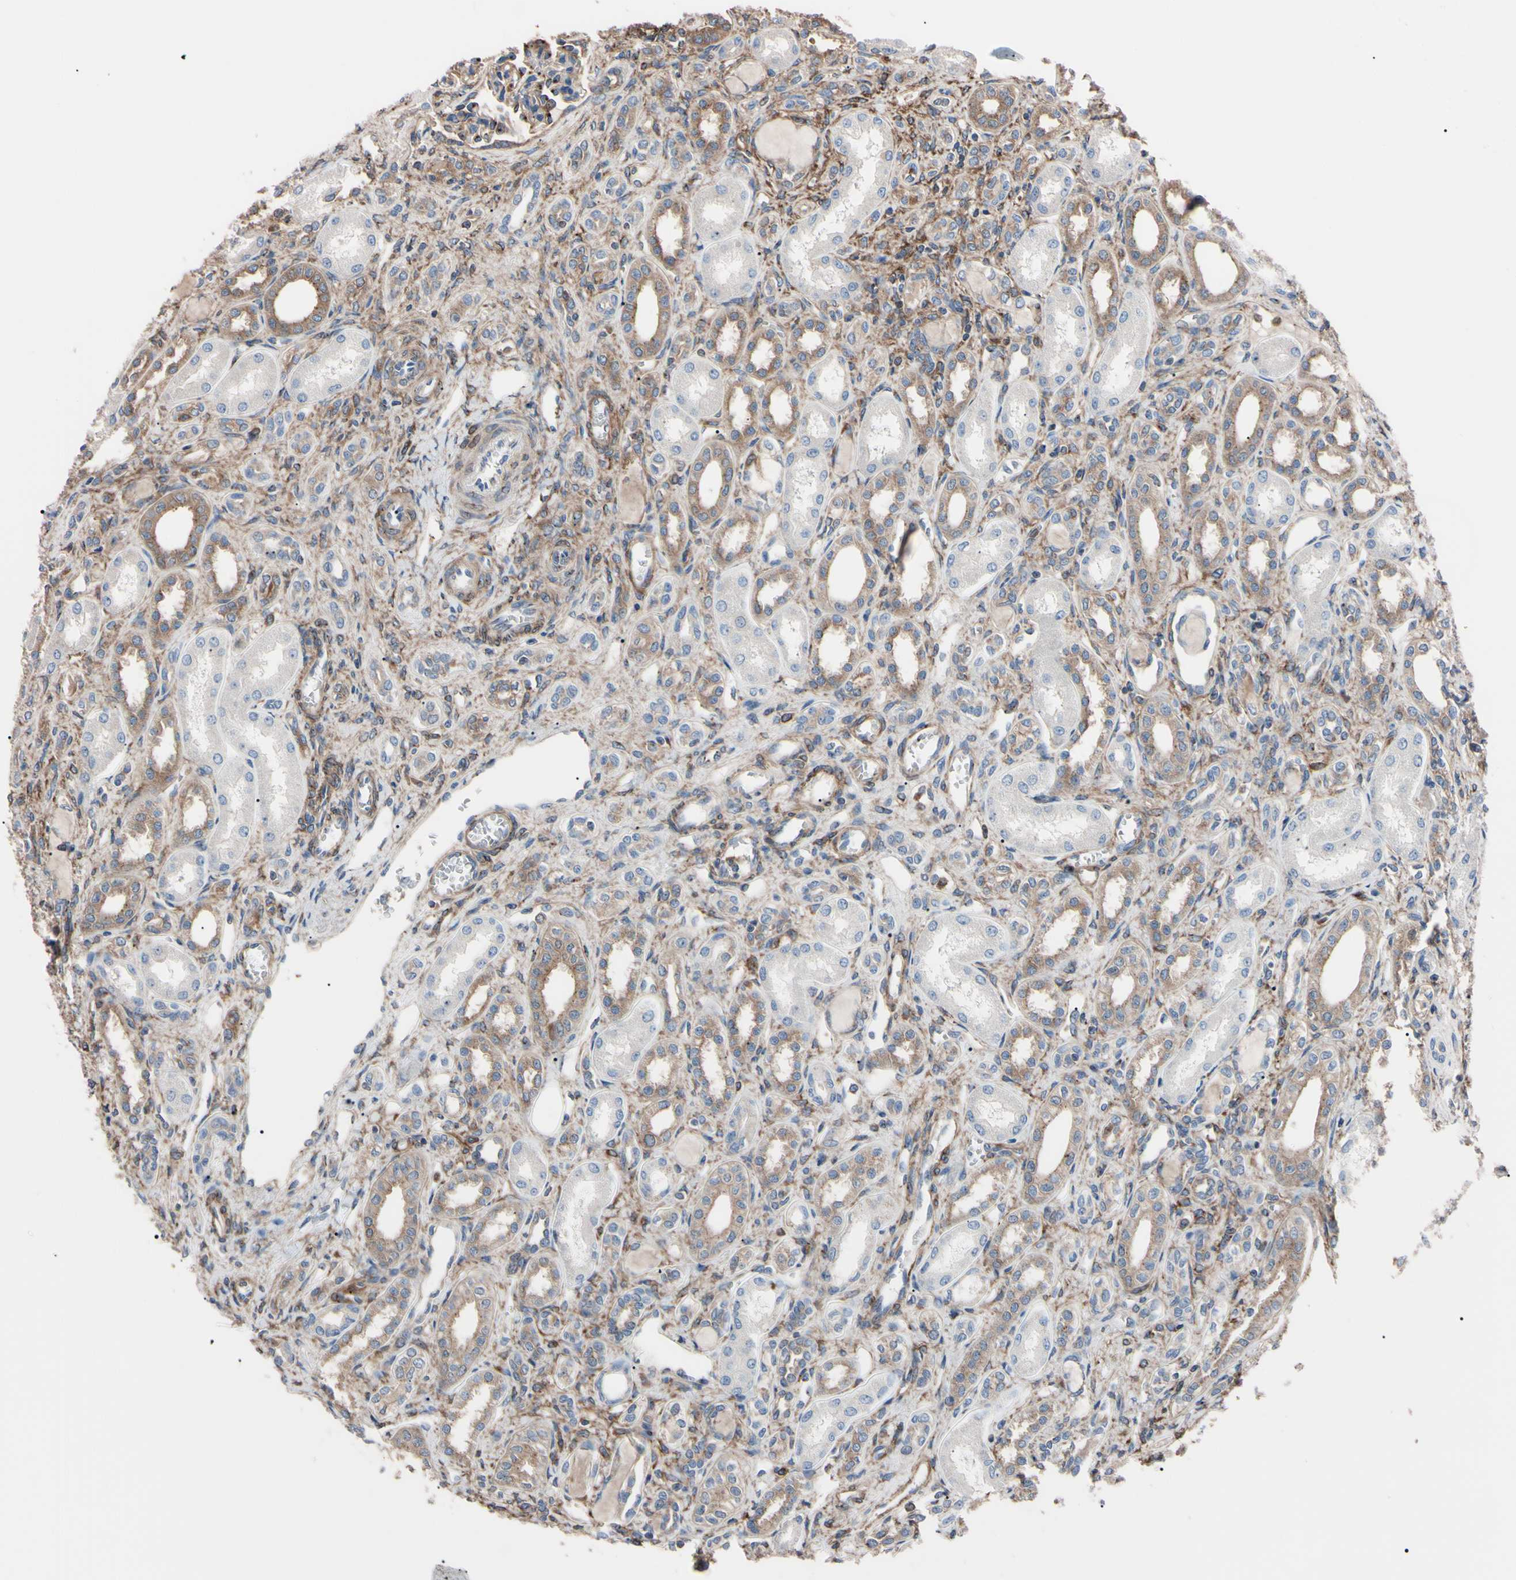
{"staining": {"intensity": "moderate", "quantity": "25%-75%", "location": "cytoplasmic/membranous"}, "tissue": "kidney", "cell_type": "Cells in glomeruli", "image_type": "normal", "snomed": [{"axis": "morphology", "description": "Normal tissue, NOS"}, {"axis": "topography", "description": "Kidney"}], "caption": "Brown immunohistochemical staining in unremarkable kidney exhibits moderate cytoplasmic/membranous positivity in approximately 25%-75% of cells in glomeruli.", "gene": "PRKACA", "patient": {"sex": "male", "age": 7}}